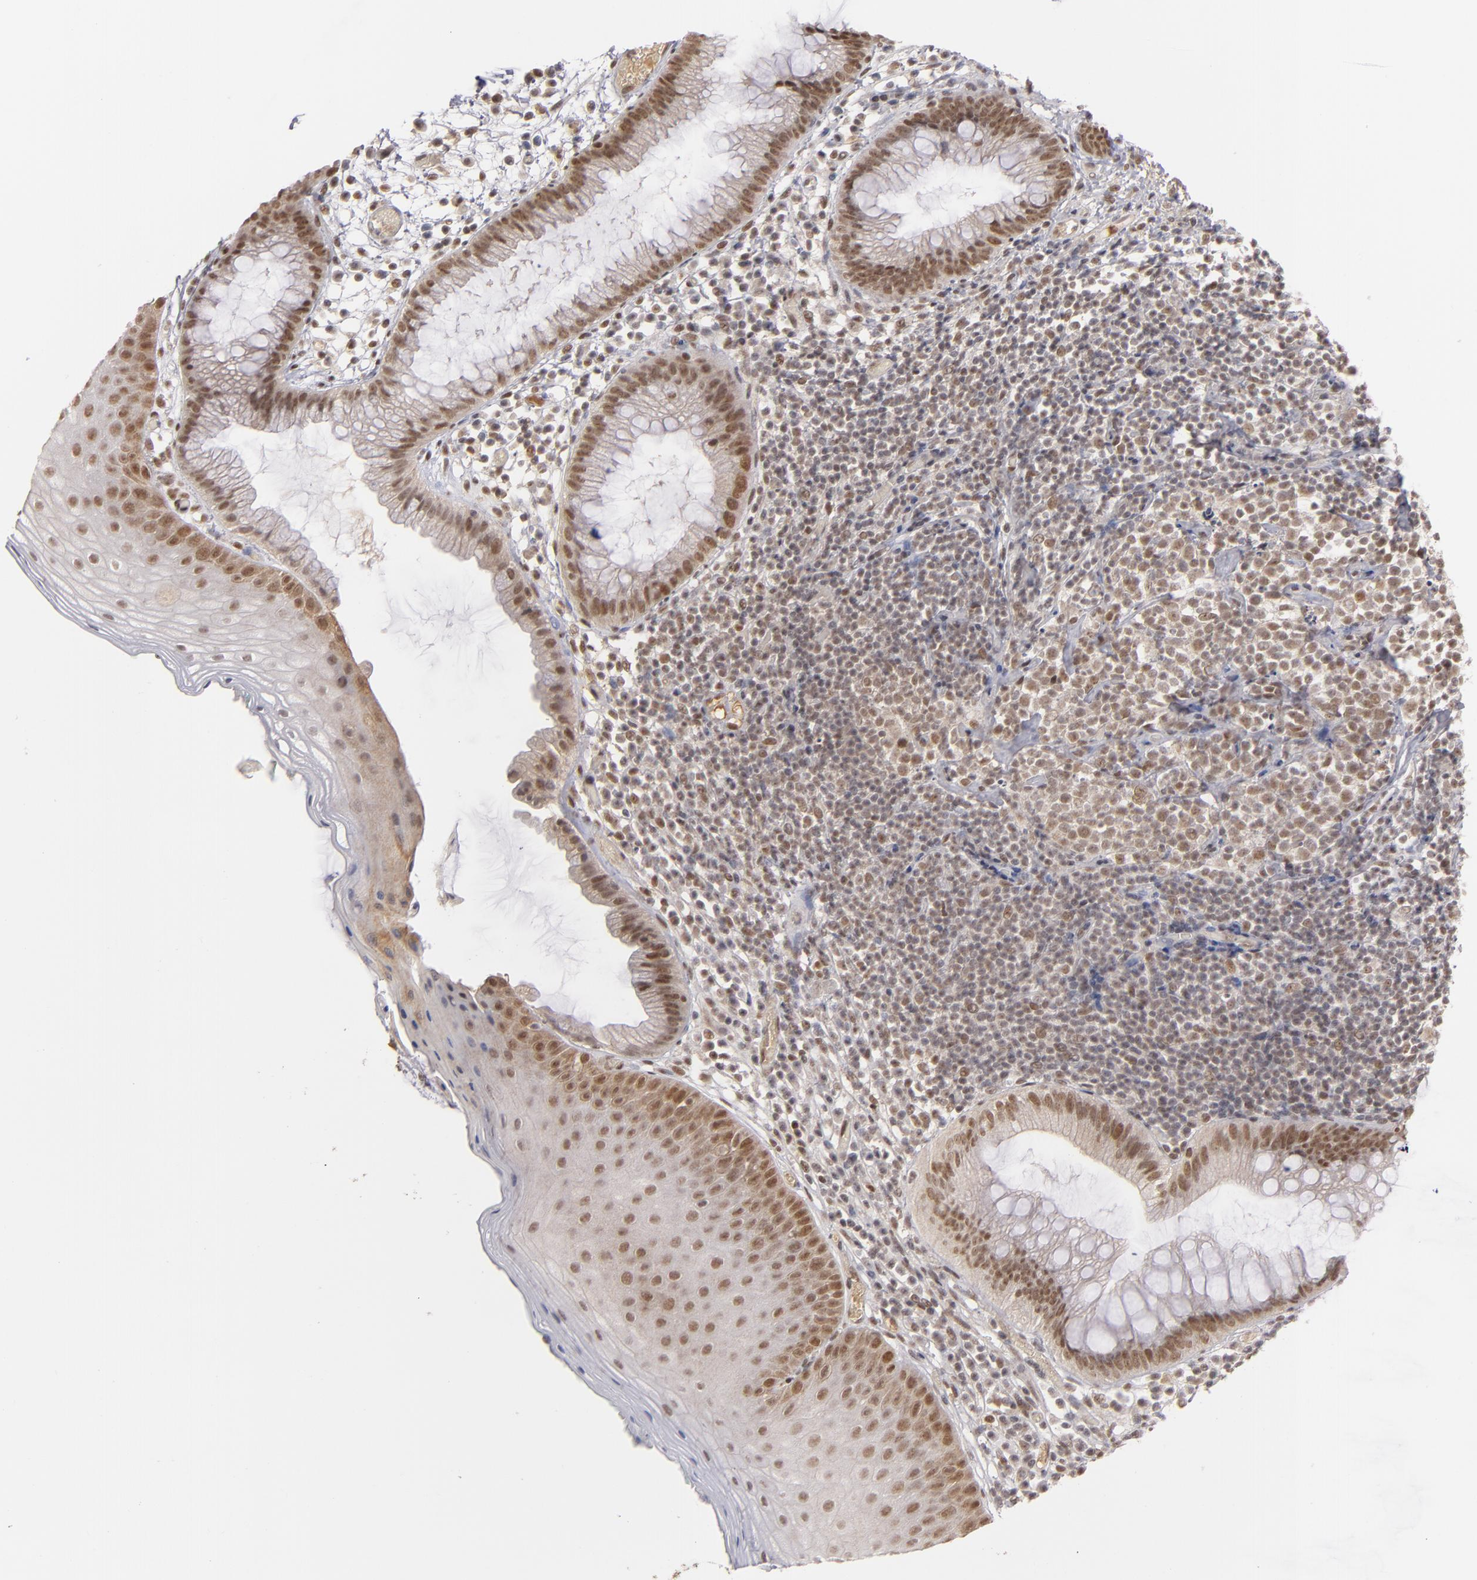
{"staining": {"intensity": "strong", "quantity": ">75%", "location": "cytoplasmic/membranous,nuclear"}, "tissue": "skin", "cell_type": "Epidermal cells", "image_type": "normal", "snomed": [{"axis": "morphology", "description": "Normal tissue, NOS"}, {"axis": "morphology", "description": "Hemorrhoids"}, {"axis": "morphology", "description": "Inflammation, NOS"}, {"axis": "topography", "description": "Anal"}], "caption": "Strong cytoplasmic/membranous,nuclear positivity for a protein is appreciated in approximately >75% of epidermal cells of benign skin using immunohistochemistry.", "gene": "ZNF234", "patient": {"sex": "male", "age": 60}}